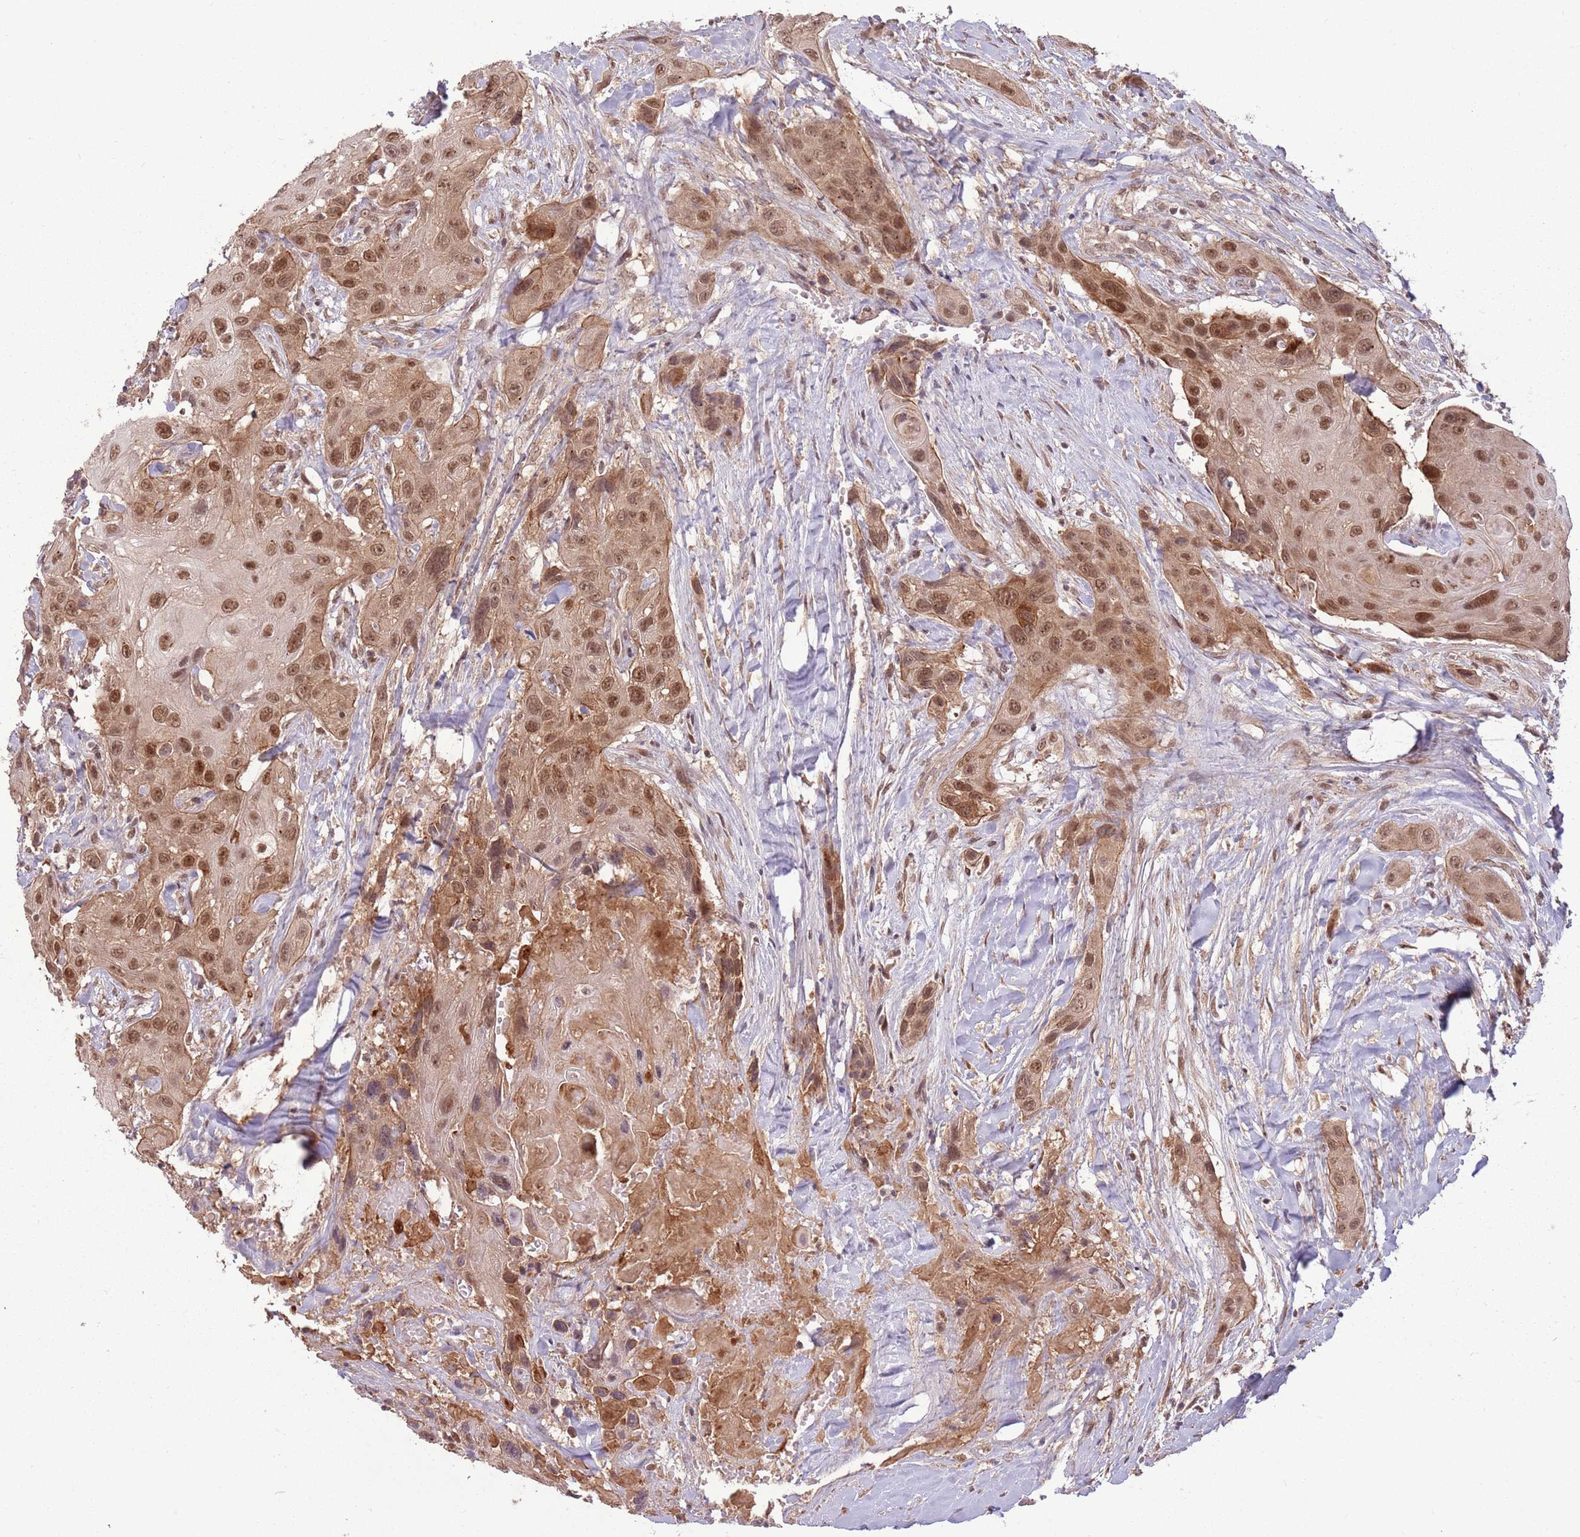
{"staining": {"intensity": "moderate", "quantity": ">75%", "location": "cytoplasmic/membranous,nuclear"}, "tissue": "head and neck cancer", "cell_type": "Tumor cells", "image_type": "cancer", "snomed": [{"axis": "morphology", "description": "Squamous cell carcinoma, NOS"}, {"axis": "topography", "description": "Head-Neck"}], "caption": "DAB (3,3'-diaminobenzidine) immunohistochemical staining of human head and neck cancer shows moderate cytoplasmic/membranous and nuclear protein expression in approximately >75% of tumor cells.", "gene": "ADAMTS3", "patient": {"sex": "male", "age": 81}}